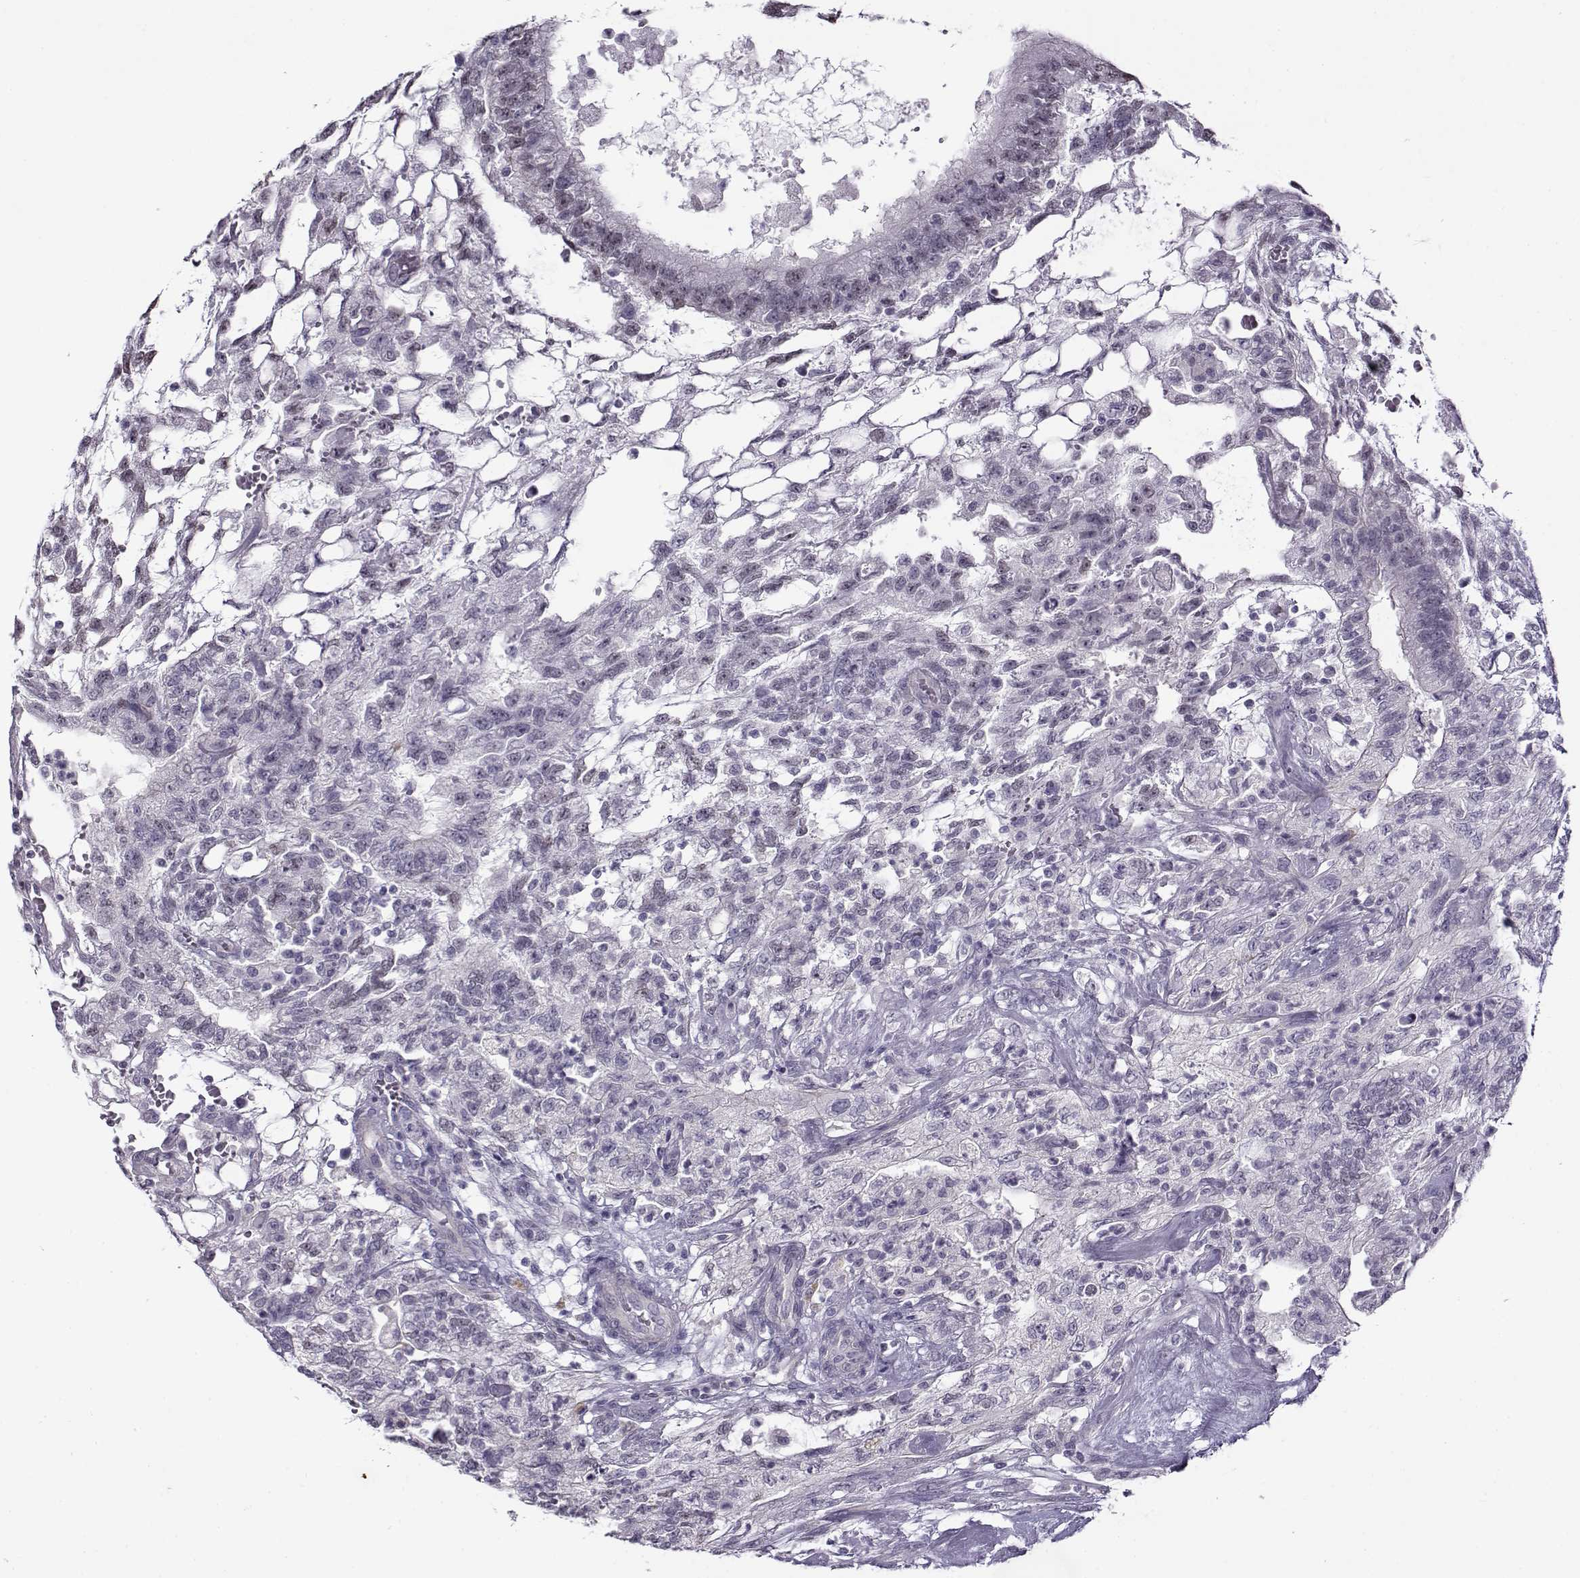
{"staining": {"intensity": "negative", "quantity": "none", "location": "none"}, "tissue": "testis cancer", "cell_type": "Tumor cells", "image_type": "cancer", "snomed": [{"axis": "morphology", "description": "Carcinoma, Embryonal, NOS"}, {"axis": "topography", "description": "Testis"}], "caption": "Image shows no significant protein positivity in tumor cells of testis cancer.", "gene": "TEX55", "patient": {"sex": "male", "age": 32}}